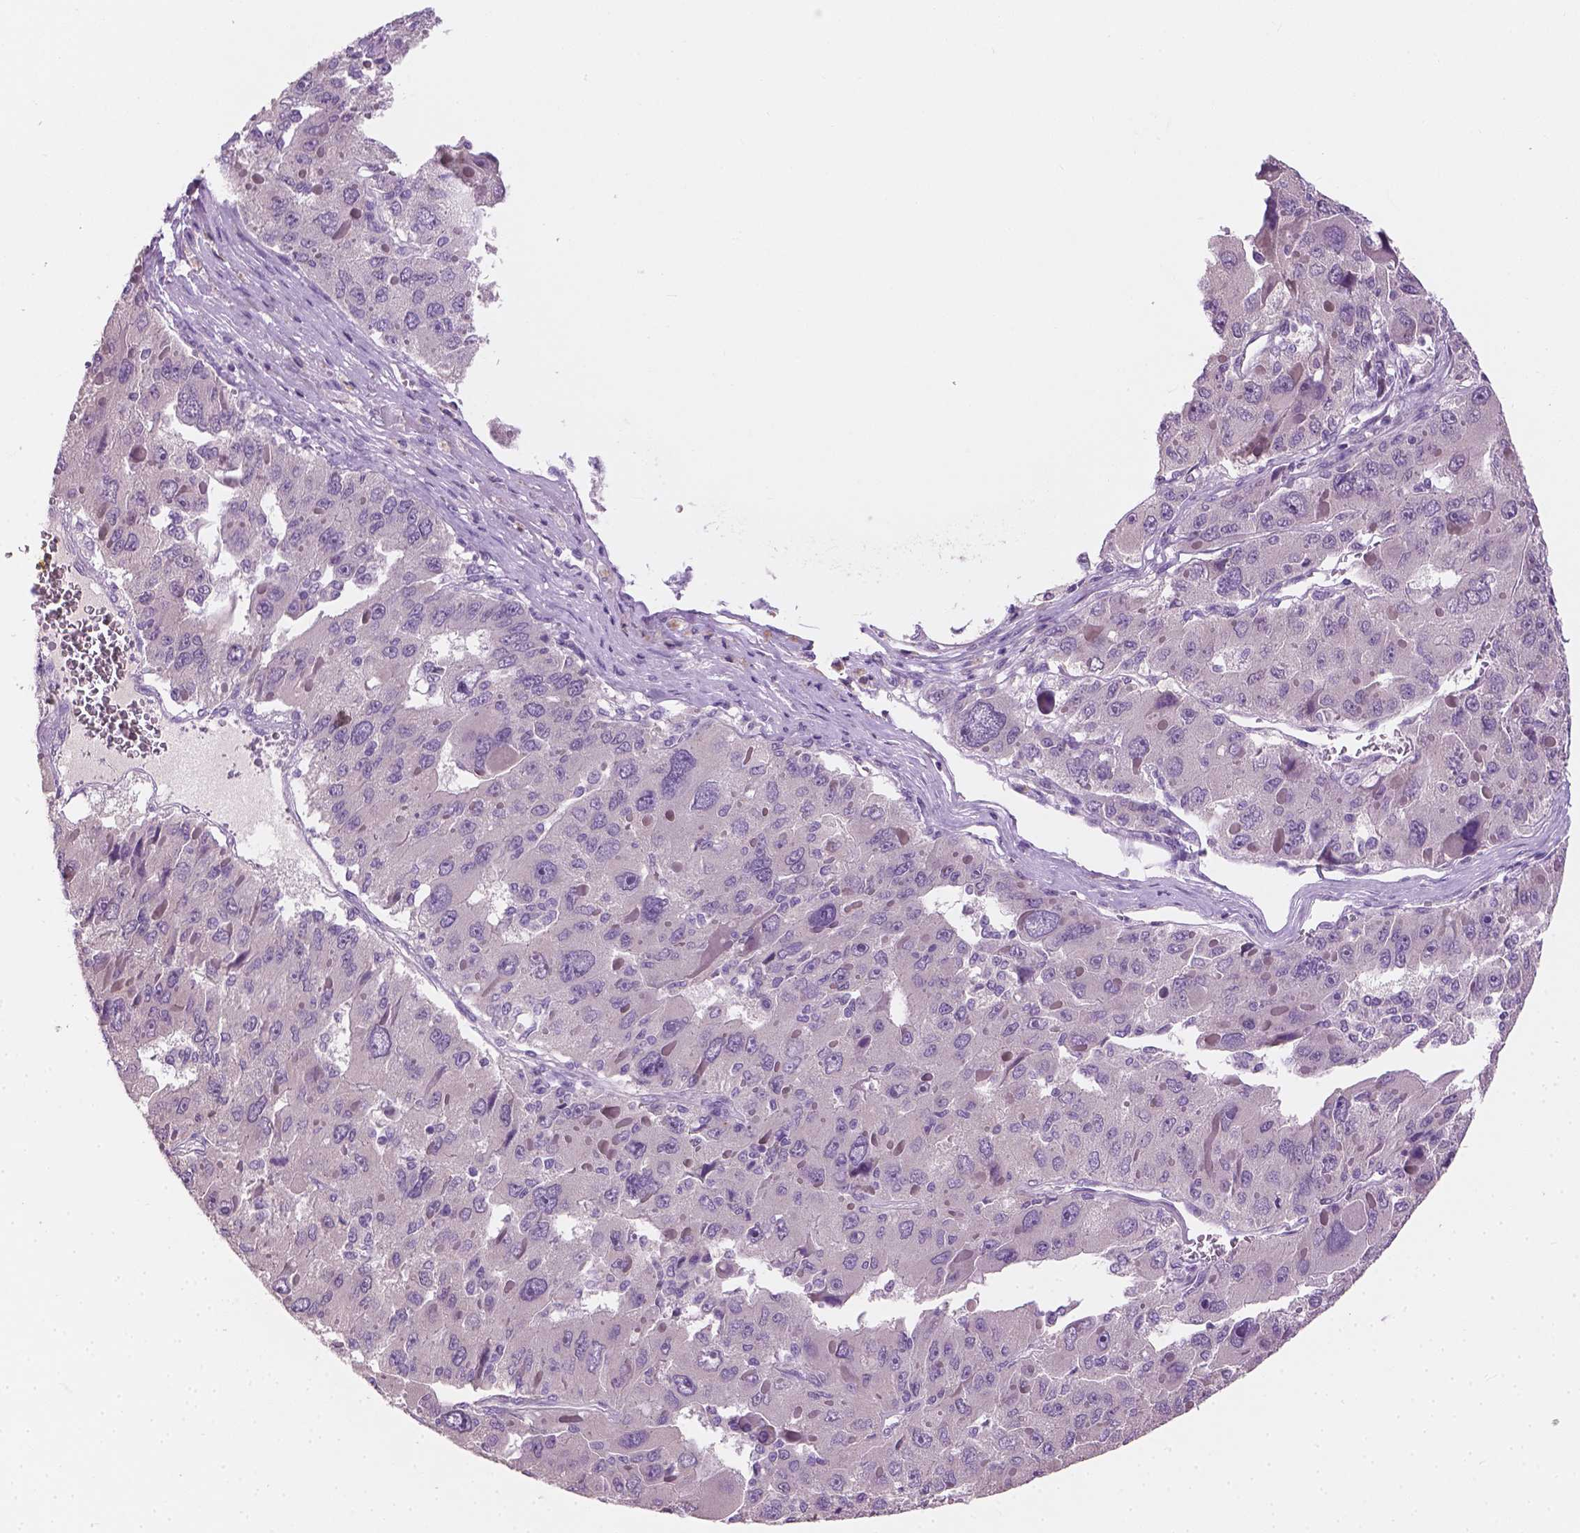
{"staining": {"intensity": "negative", "quantity": "none", "location": "none"}, "tissue": "liver cancer", "cell_type": "Tumor cells", "image_type": "cancer", "snomed": [{"axis": "morphology", "description": "Carcinoma, Hepatocellular, NOS"}, {"axis": "topography", "description": "Liver"}], "caption": "The photomicrograph exhibits no staining of tumor cells in liver hepatocellular carcinoma.", "gene": "KRT17", "patient": {"sex": "female", "age": 41}}